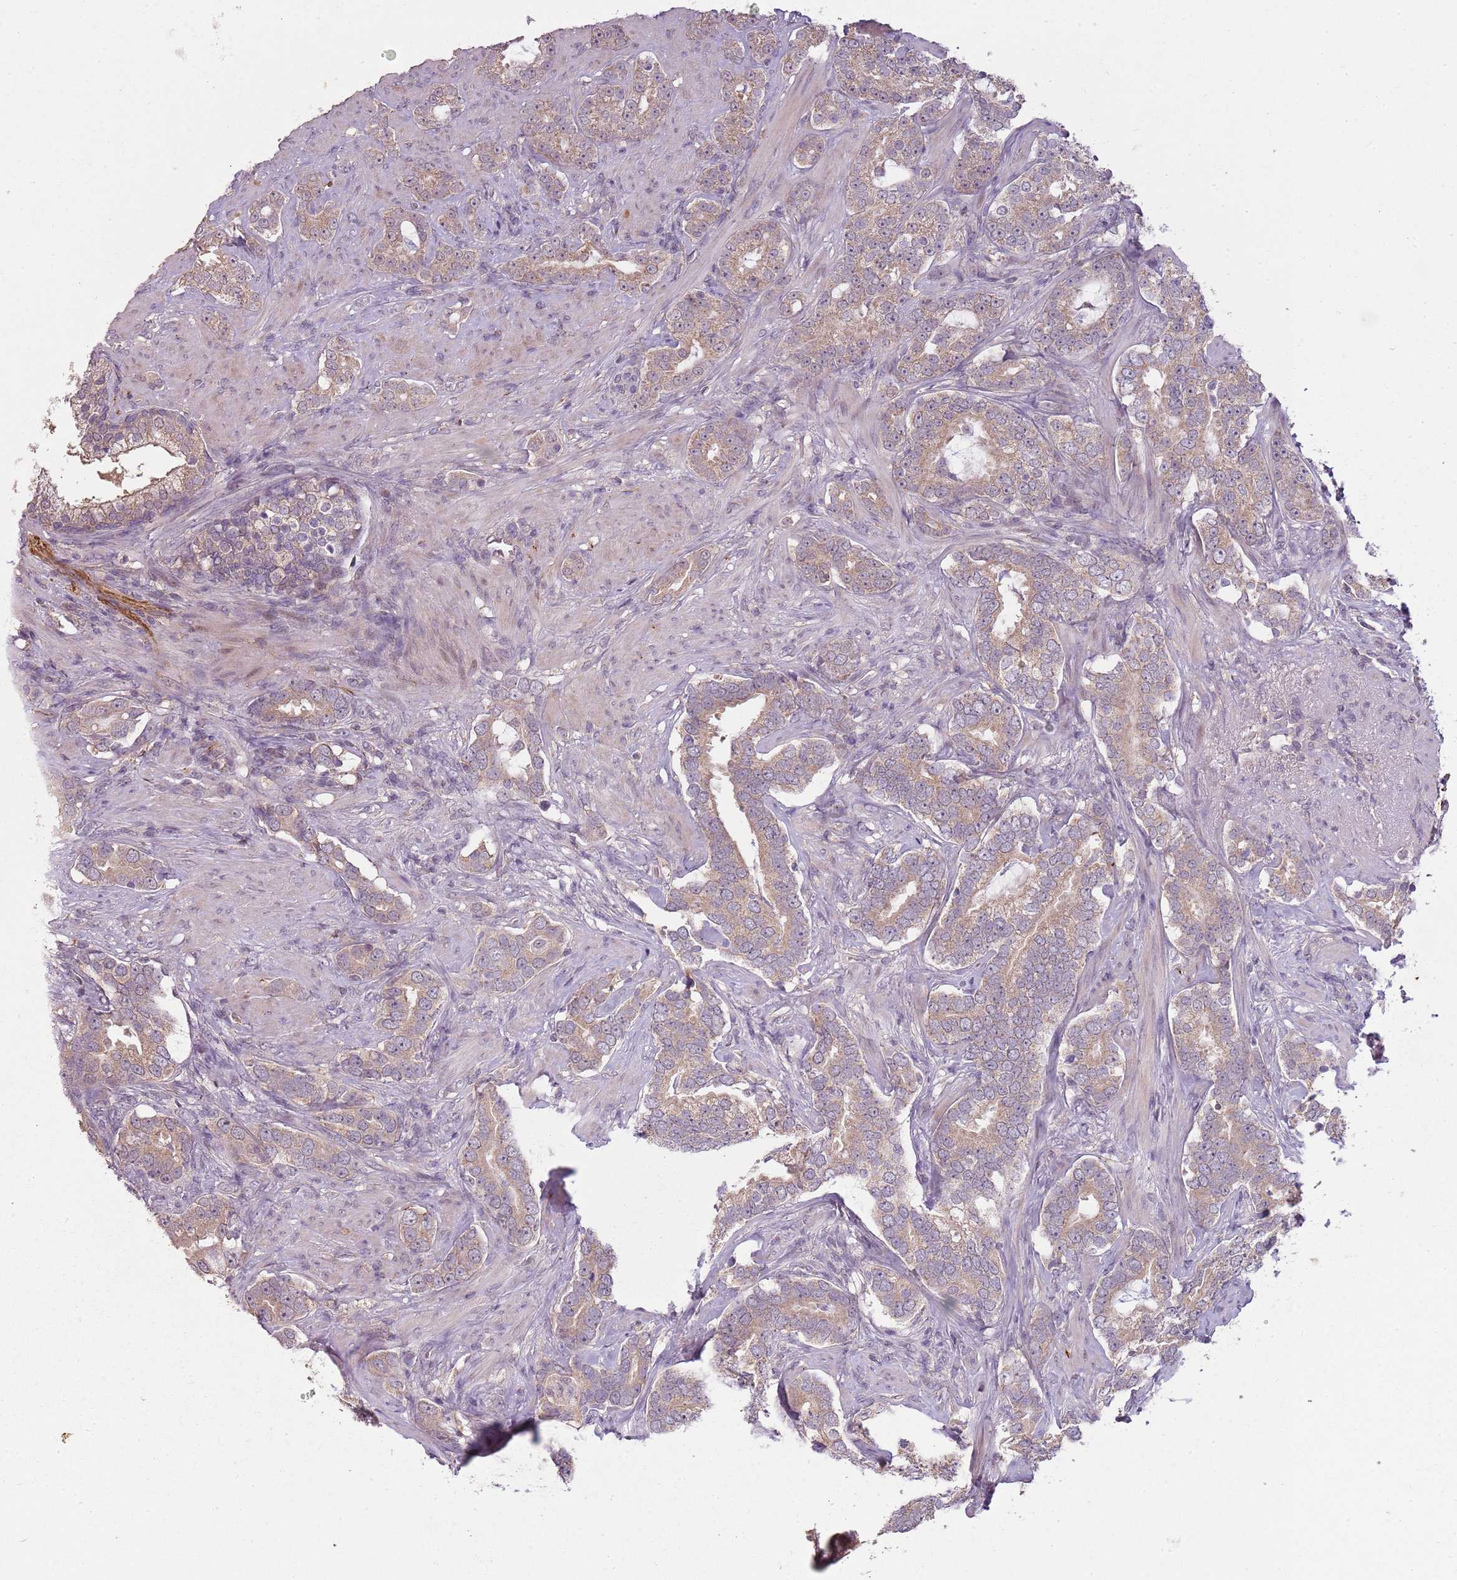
{"staining": {"intensity": "moderate", "quantity": ">75%", "location": "cytoplasmic/membranous"}, "tissue": "prostate cancer", "cell_type": "Tumor cells", "image_type": "cancer", "snomed": [{"axis": "morphology", "description": "Adenocarcinoma, High grade"}, {"axis": "topography", "description": "Prostate"}], "caption": "Immunohistochemistry image of neoplastic tissue: human prostate cancer stained using immunohistochemistry exhibits medium levels of moderate protein expression localized specifically in the cytoplasmic/membranous of tumor cells, appearing as a cytoplasmic/membranous brown color.", "gene": "TEKT4", "patient": {"sex": "male", "age": 64}}